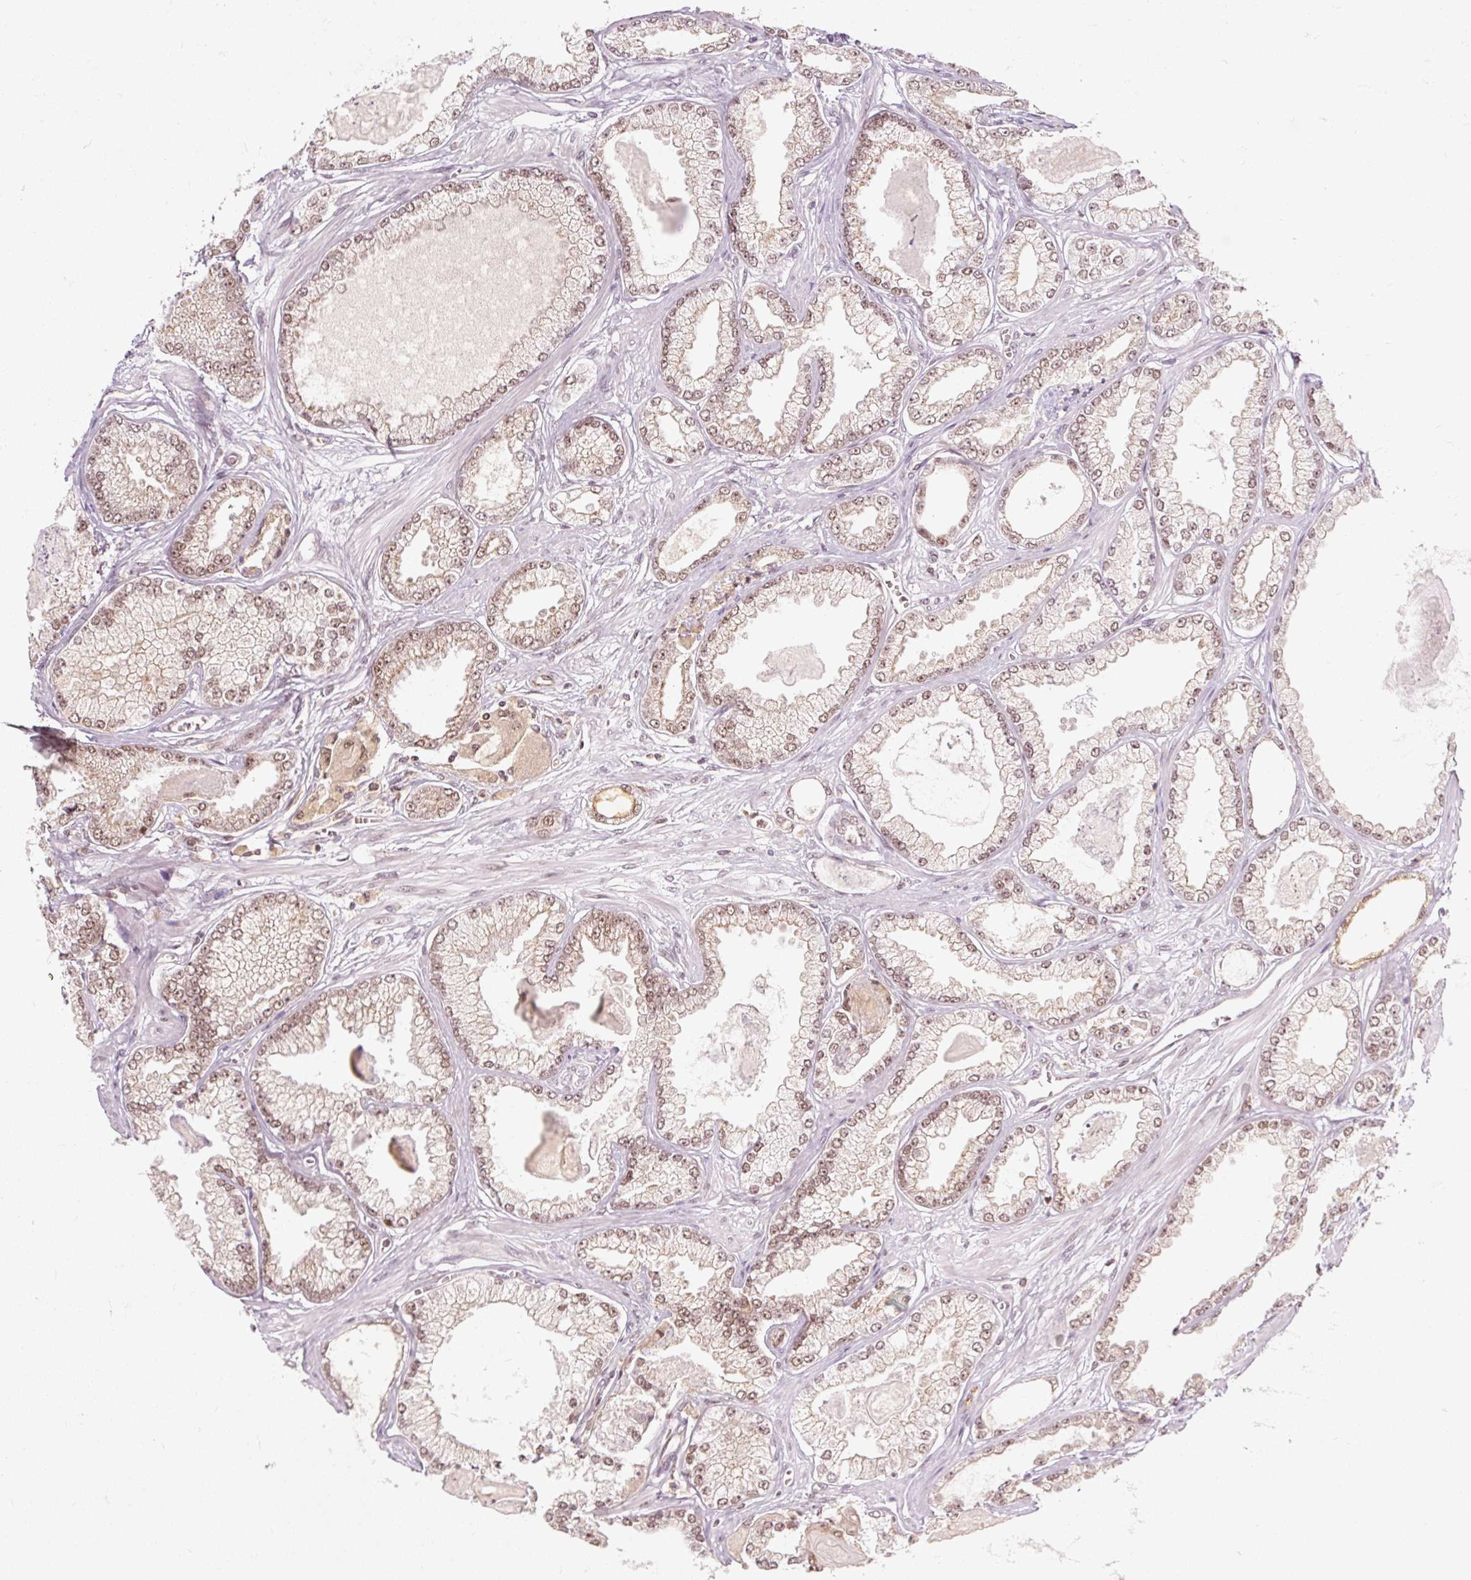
{"staining": {"intensity": "moderate", "quantity": ">75%", "location": "nuclear"}, "tissue": "prostate cancer", "cell_type": "Tumor cells", "image_type": "cancer", "snomed": [{"axis": "morphology", "description": "Adenocarcinoma, Low grade"}, {"axis": "topography", "description": "Prostate"}], "caption": "A photomicrograph of prostate cancer stained for a protein reveals moderate nuclear brown staining in tumor cells.", "gene": "CSTF1", "patient": {"sex": "male", "age": 64}}